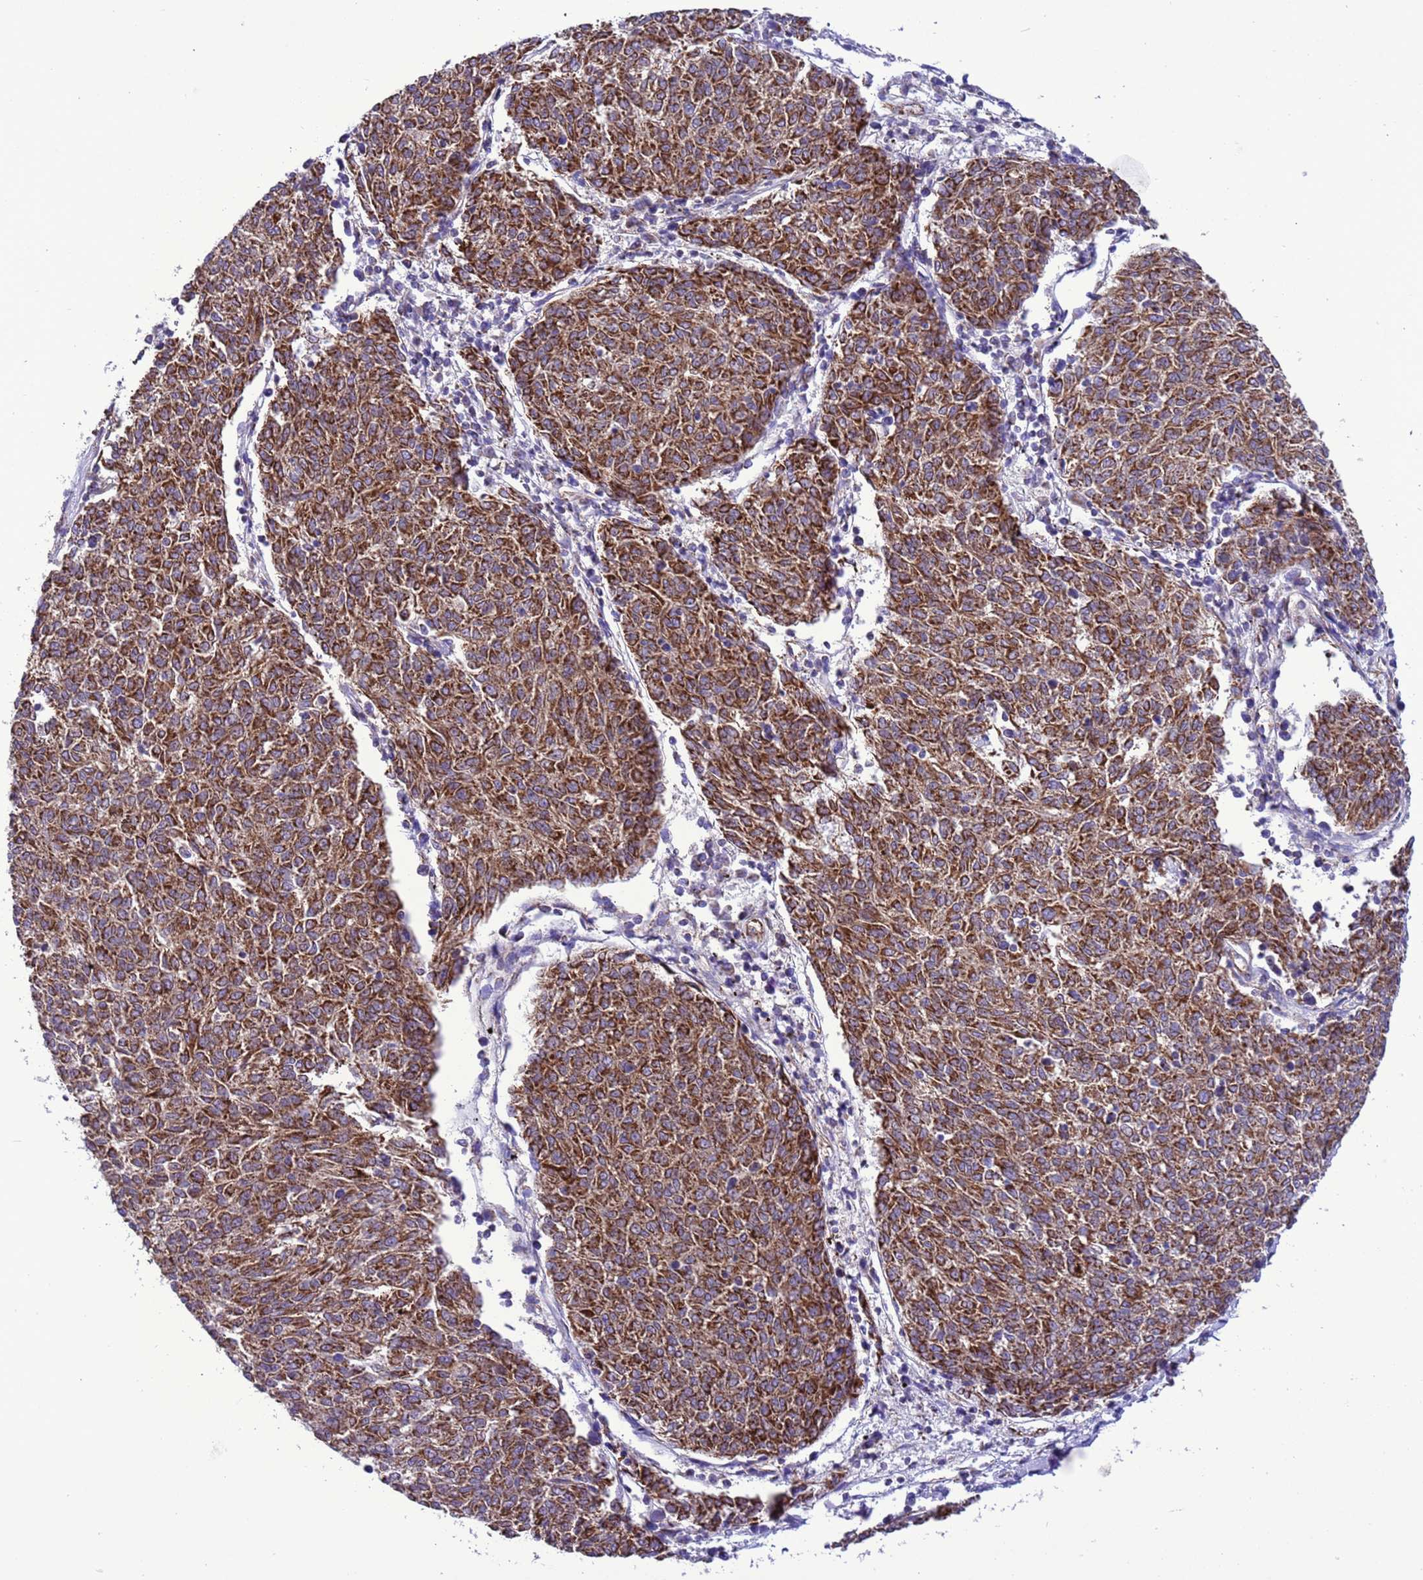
{"staining": {"intensity": "moderate", "quantity": ">75%", "location": "cytoplasmic/membranous"}, "tissue": "melanoma", "cell_type": "Tumor cells", "image_type": "cancer", "snomed": [{"axis": "morphology", "description": "Malignant melanoma, NOS"}, {"axis": "topography", "description": "Skin"}], "caption": "High-power microscopy captured an immunohistochemistry photomicrograph of malignant melanoma, revealing moderate cytoplasmic/membranous staining in approximately >75% of tumor cells.", "gene": "CCDC191", "patient": {"sex": "female", "age": 72}}